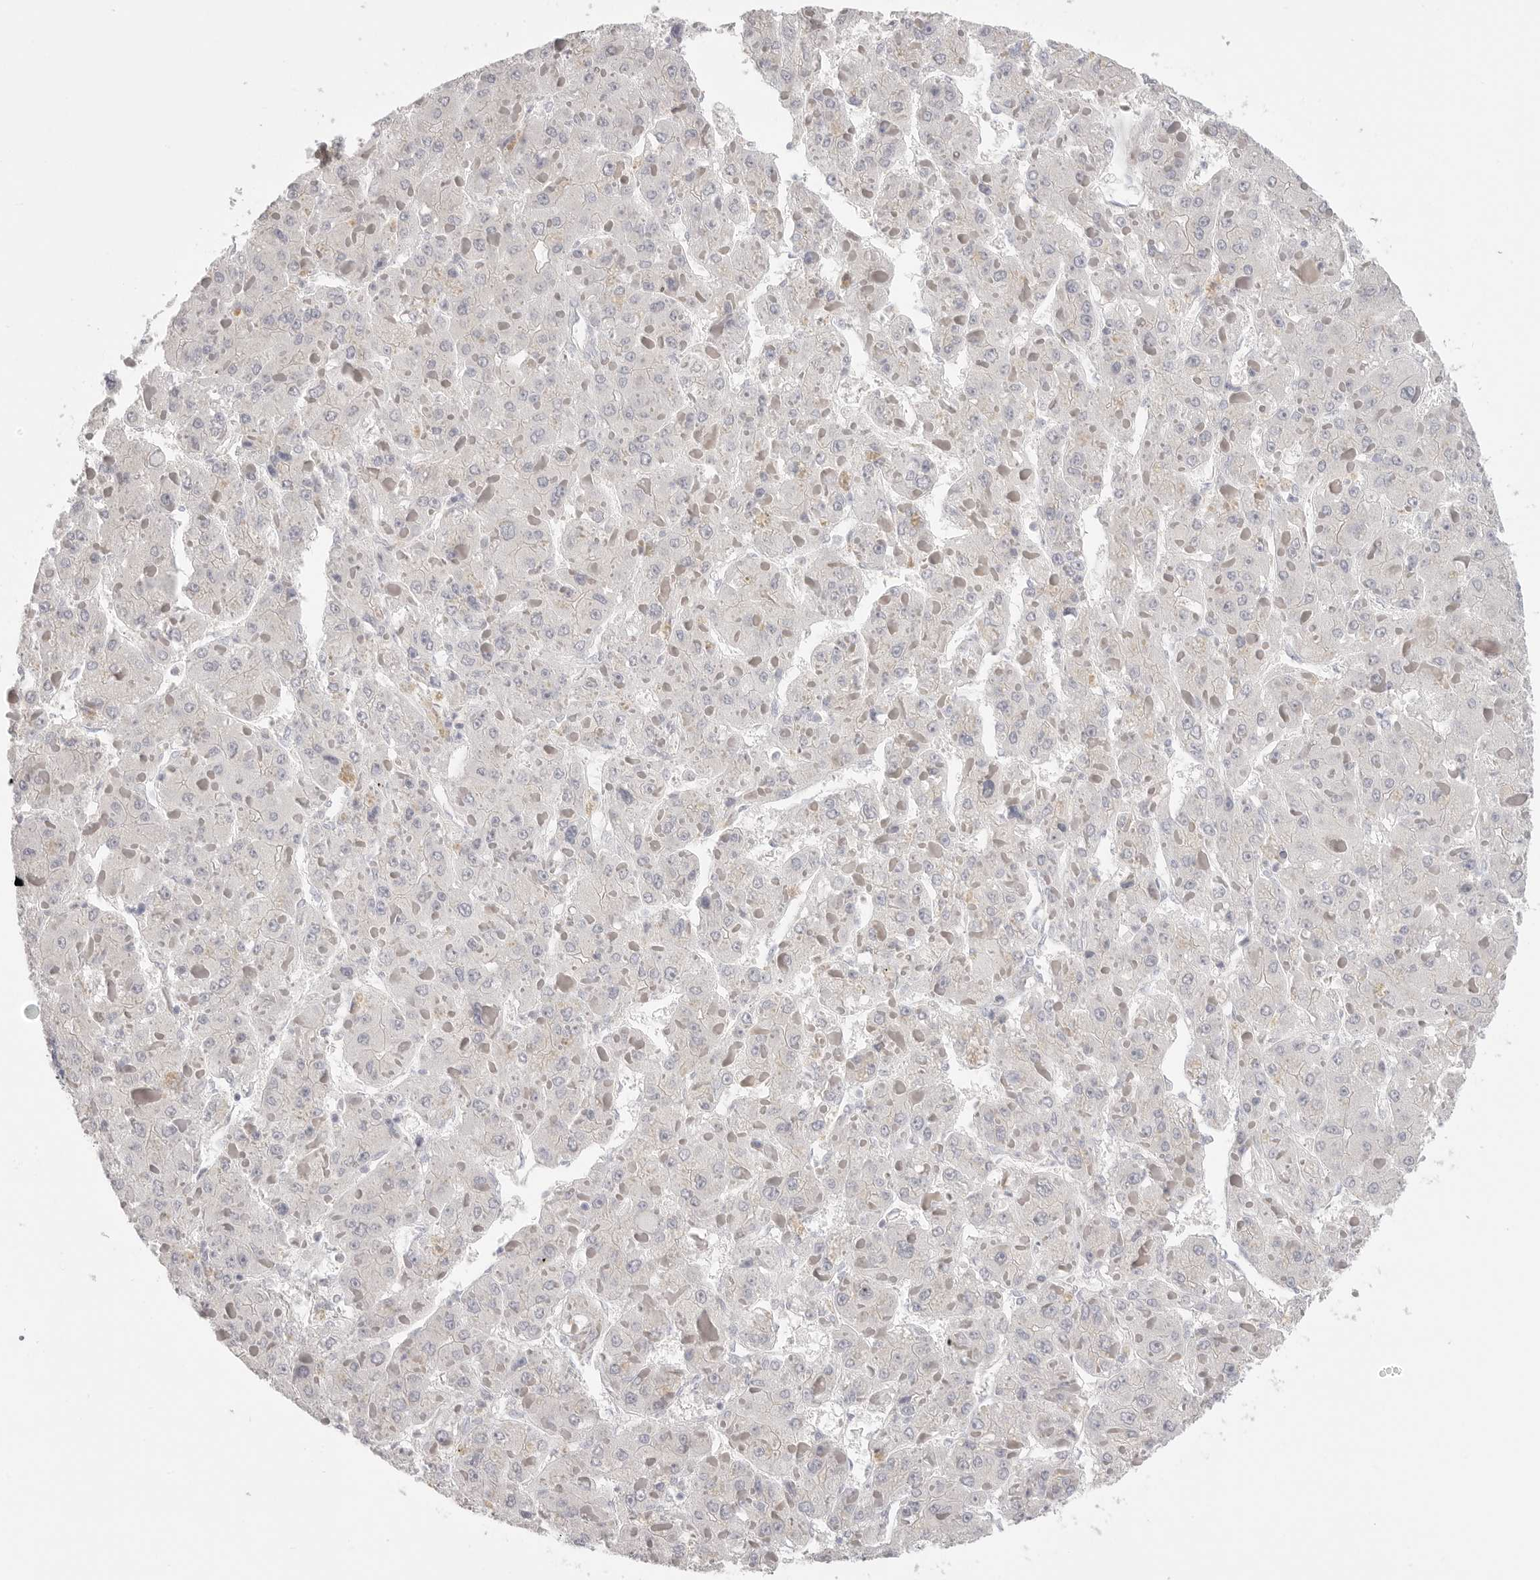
{"staining": {"intensity": "negative", "quantity": "none", "location": "none"}, "tissue": "liver cancer", "cell_type": "Tumor cells", "image_type": "cancer", "snomed": [{"axis": "morphology", "description": "Carcinoma, Hepatocellular, NOS"}, {"axis": "topography", "description": "Liver"}], "caption": "IHC of hepatocellular carcinoma (liver) displays no expression in tumor cells.", "gene": "FBN2", "patient": {"sex": "female", "age": 73}}